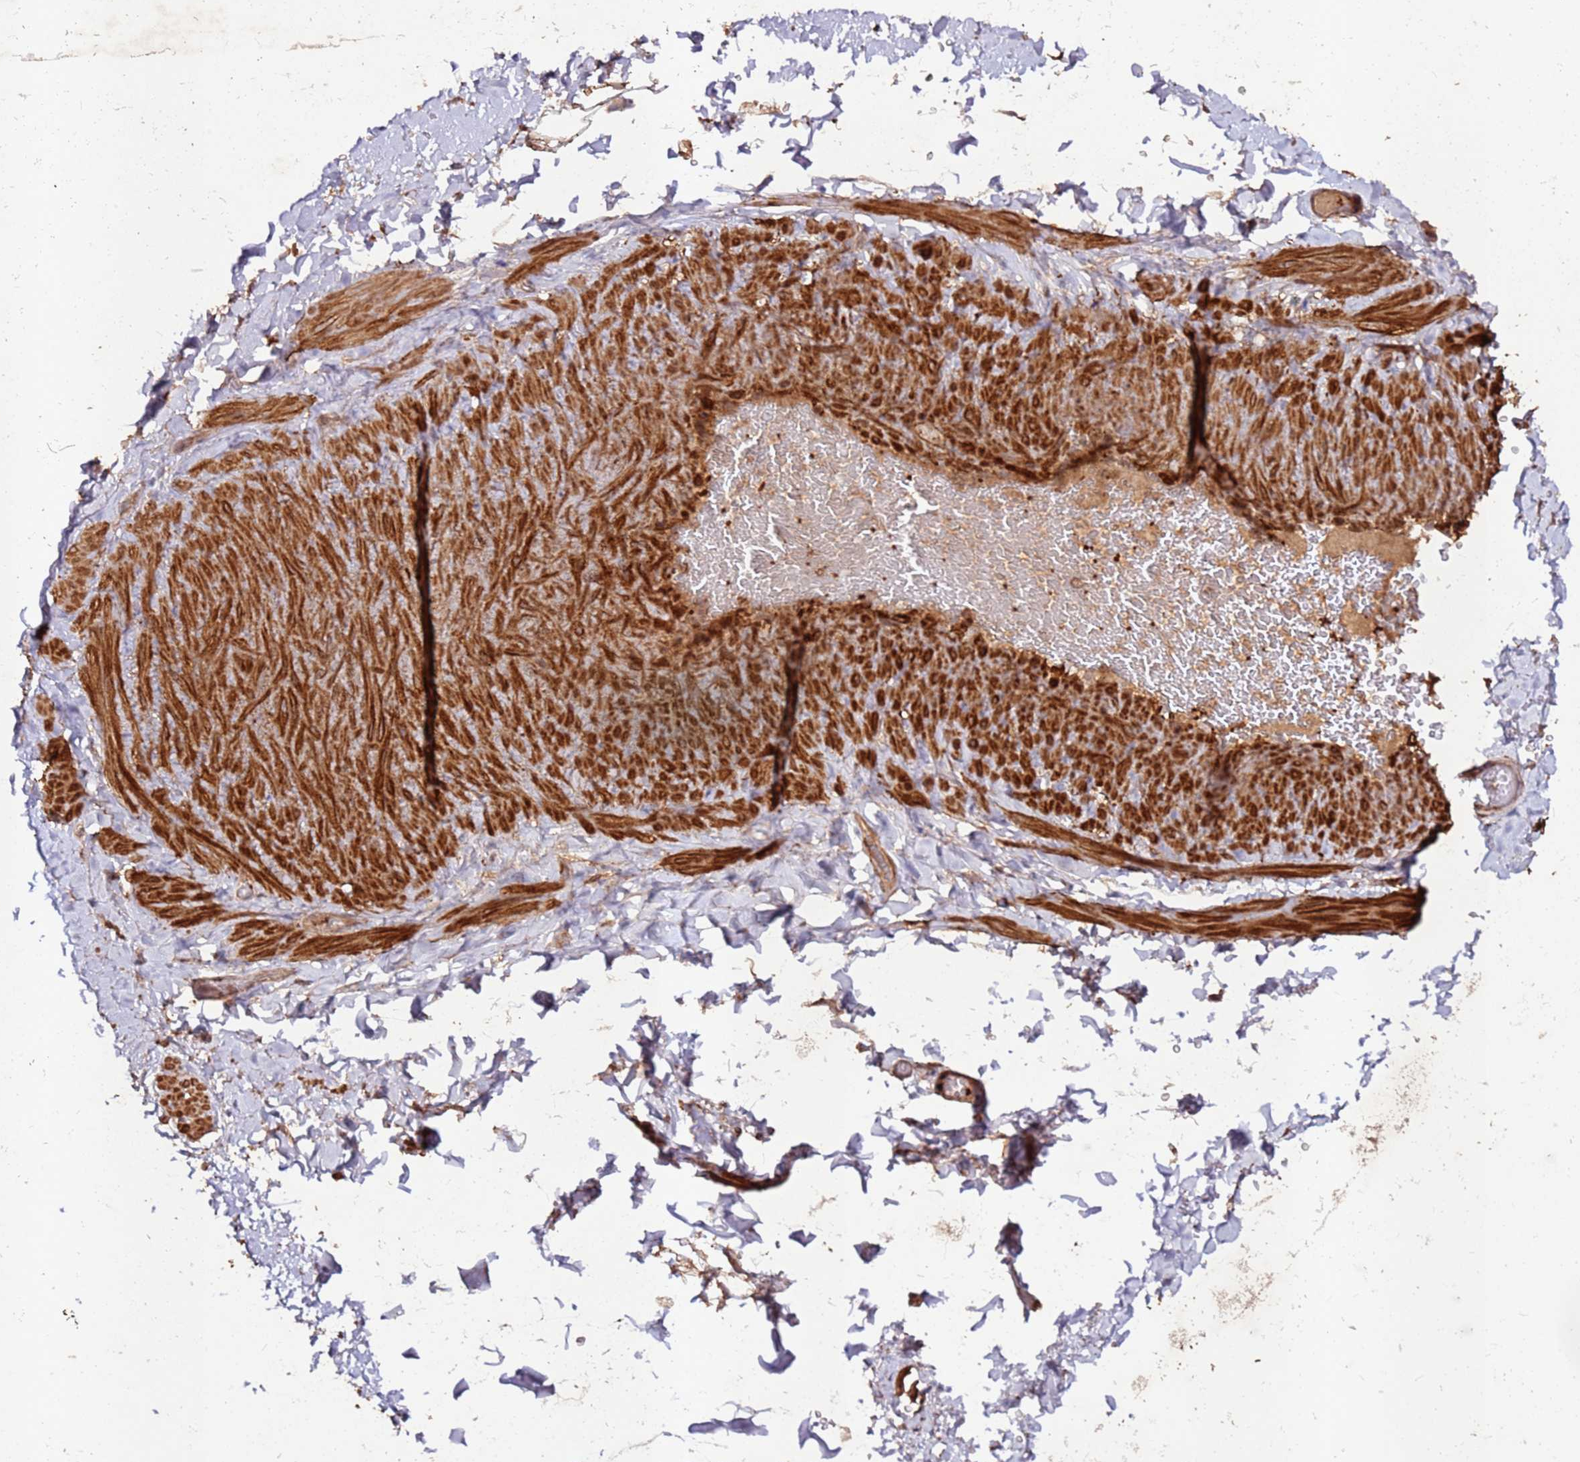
{"staining": {"intensity": "moderate", "quantity": ">75%", "location": "cytoplasmic/membranous"}, "tissue": "adipose tissue", "cell_type": "Adipocytes", "image_type": "normal", "snomed": [{"axis": "morphology", "description": "Normal tissue, NOS"}, {"axis": "topography", "description": "Soft tissue"}, {"axis": "topography", "description": "Vascular tissue"}], "caption": "A high-resolution image shows IHC staining of unremarkable adipose tissue, which reveals moderate cytoplasmic/membranous staining in approximately >75% of adipocytes. The protein of interest is stained brown, and the nuclei are stained in blue (DAB IHC with brightfield microscopy, high magnification).", "gene": "FAM186A", "patient": {"sex": "male", "age": 41}}